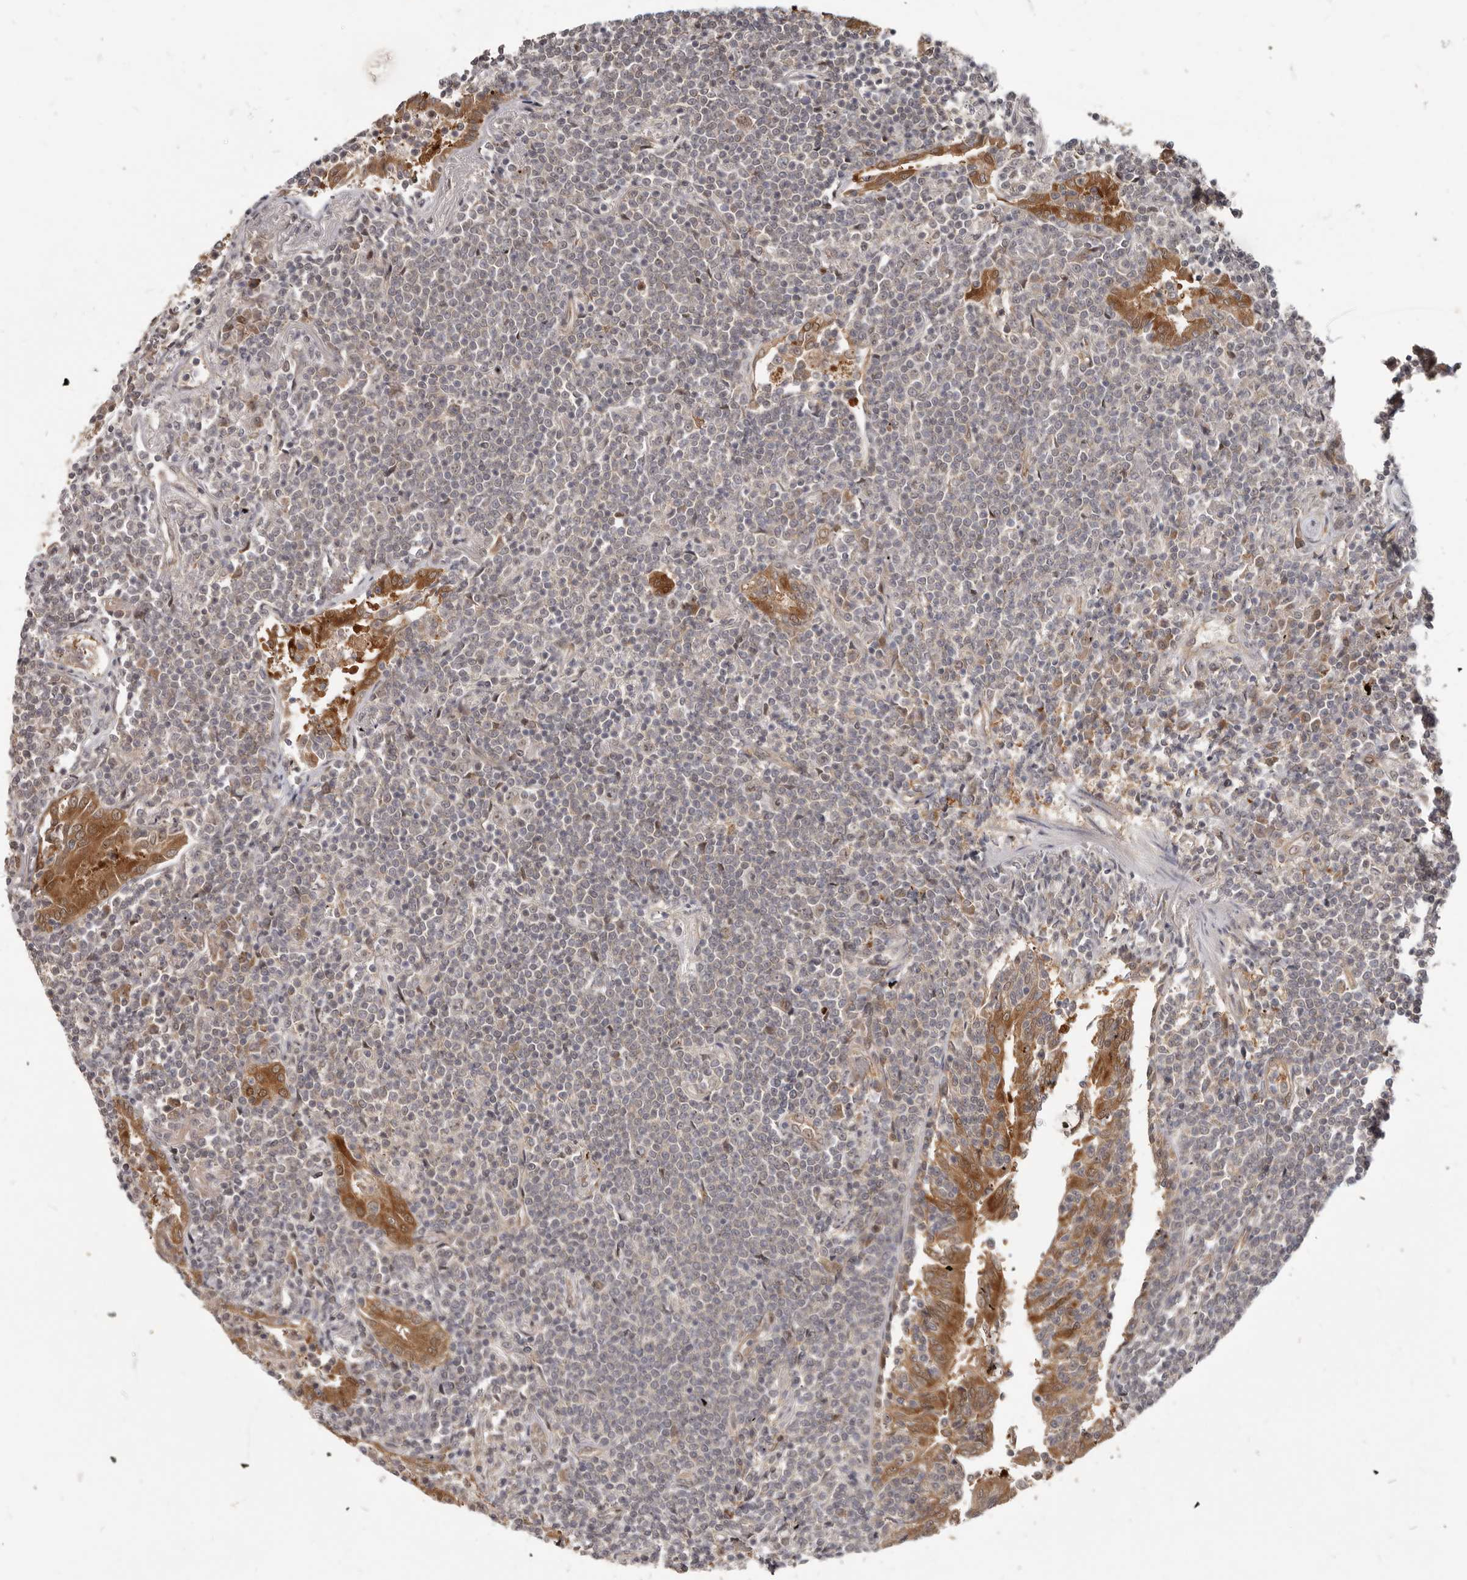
{"staining": {"intensity": "negative", "quantity": "none", "location": "none"}, "tissue": "lymphoma", "cell_type": "Tumor cells", "image_type": "cancer", "snomed": [{"axis": "morphology", "description": "Malignant lymphoma, non-Hodgkin's type, Low grade"}, {"axis": "topography", "description": "Lung"}], "caption": "The image reveals no staining of tumor cells in lymphoma. Brightfield microscopy of immunohistochemistry (IHC) stained with DAB (brown) and hematoxylin (blue), captured at high magnification.", "gene": "BAD", "patient": {"sex": "female", "age": 71}}